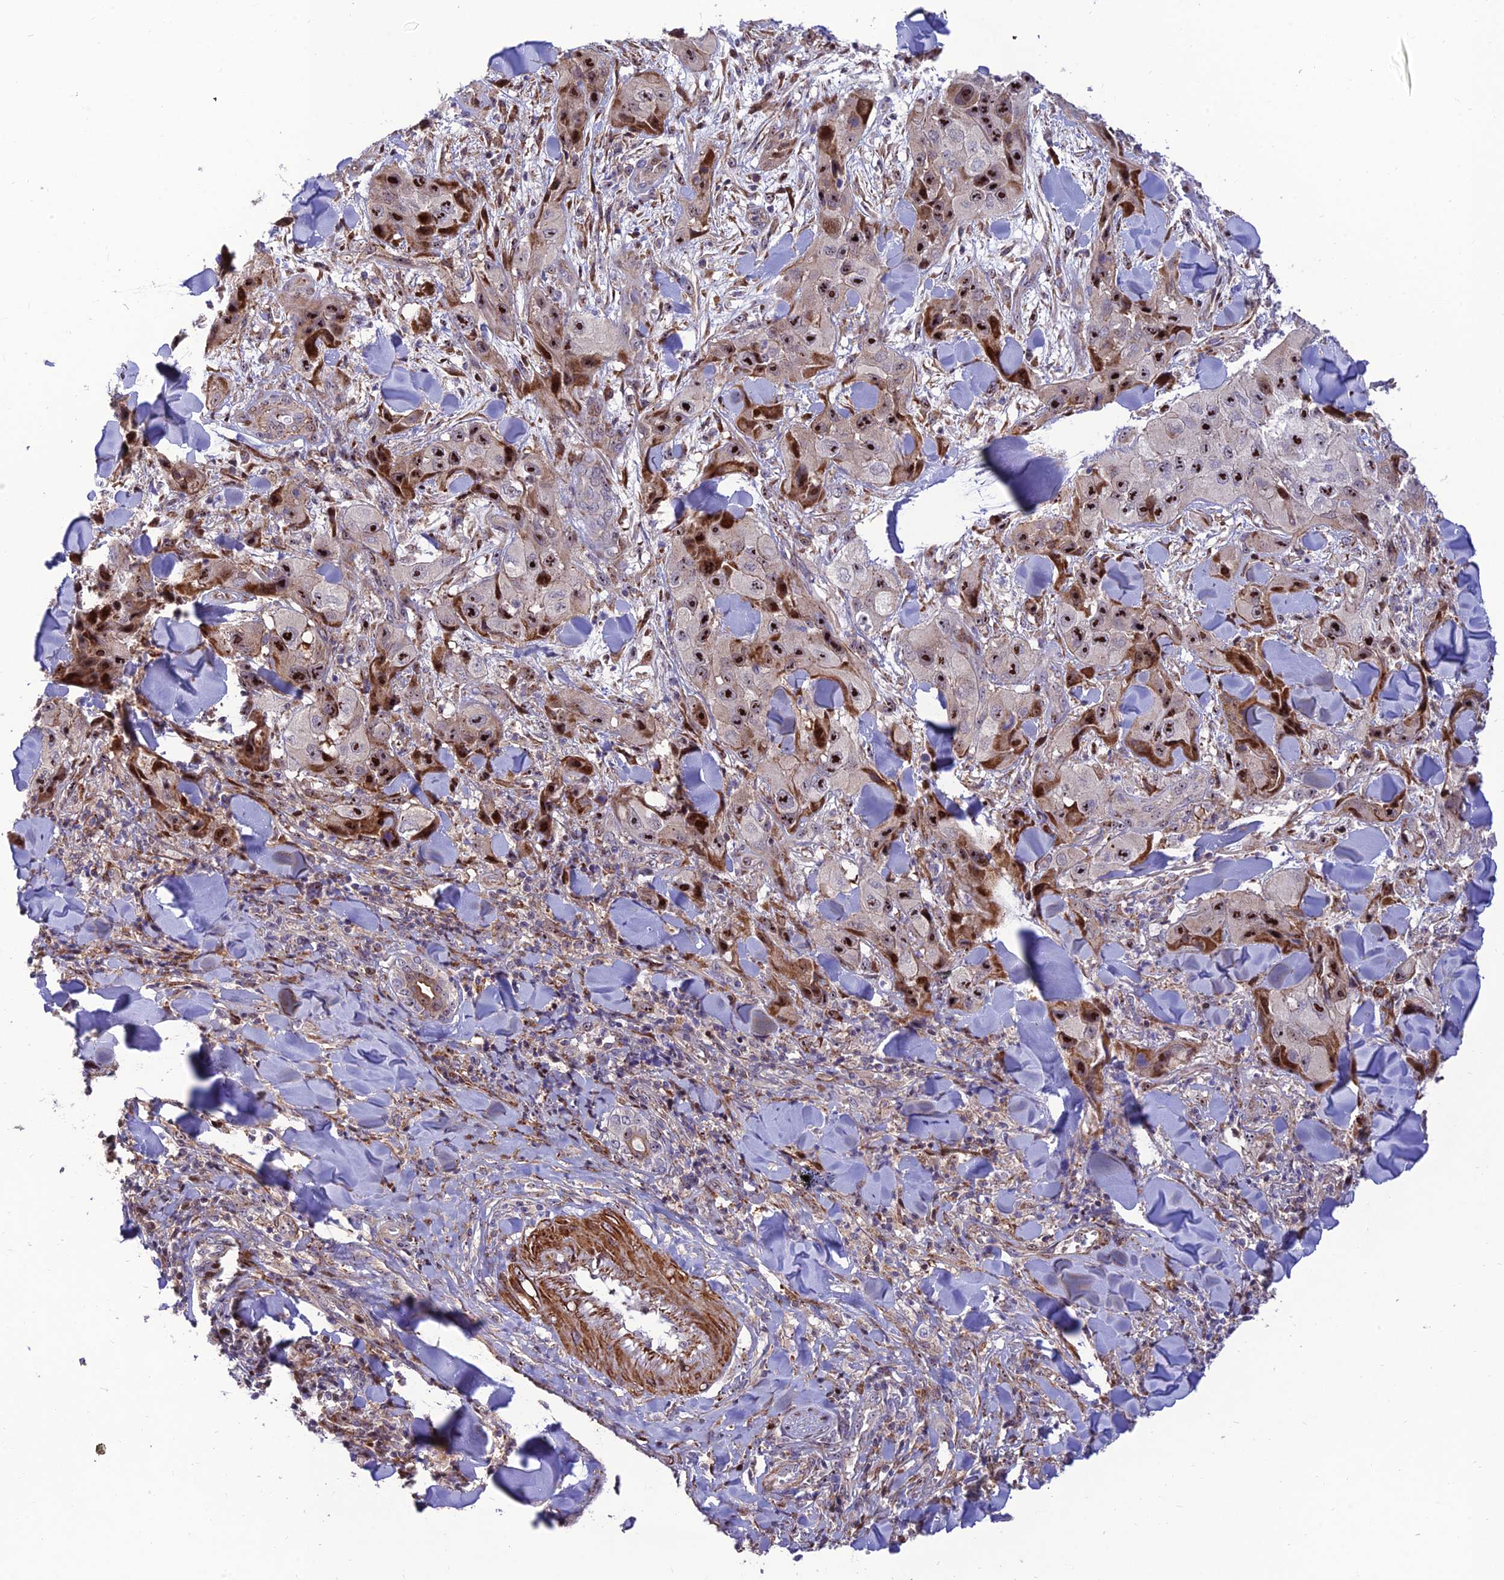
{"staining": {"intensity": "strong", "quantity": ">75%", "location": "nuclear"}, "tissue": "skin cancer", "cell_type": "Tumor cells", "image_type": "cancer", "snomed": [{"axis": "morphology", "description": "Squamous cell carcinoma, NOS"}, {"axis": "topography", "description": "Skin"}, {"axis": "topography", "description": "Subcutis"}], "caption": "Squamous cell carcinoma (skin) was stained to show a protein in brown. There is high levels of strong nuclear expression in about >75% of tumor cells.", "gene": "KBTBD7", "patient": {"sex": "male", "age": 73}}